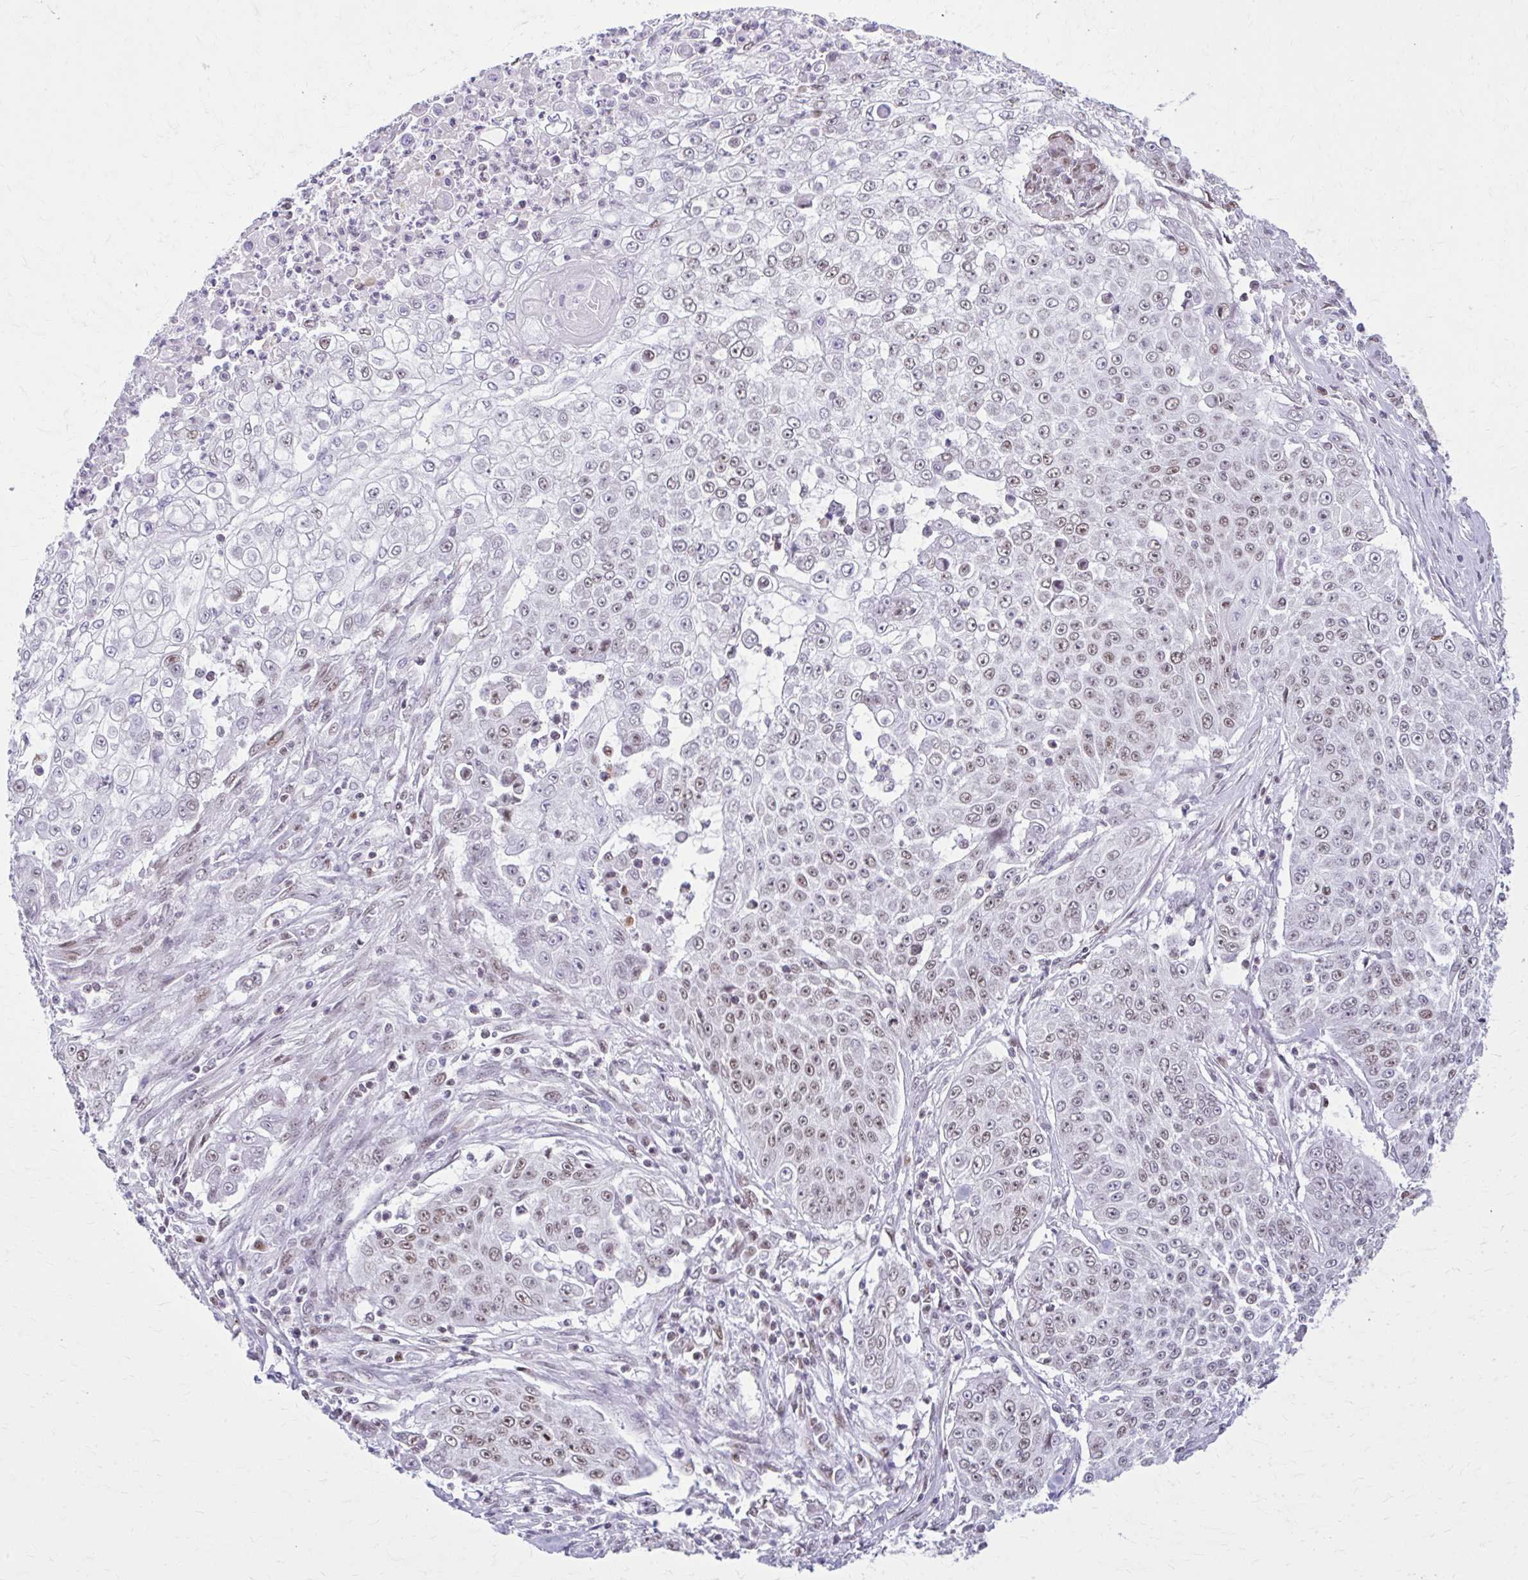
{"staining": {"intensity": "moderate", "quantity": "25%-75%", "location": "nuclear"}, "tissue": "skin cancer", "cell_type": "Tumor cells", "image_type": "cancer", "snomed": [{"axis": "morphology", "description": "Squamous cell carcinoma, NOS"}, {"axis": "topography", "description": "Skin"}], "caption": "Protein staining of skin cancer (squamous cell carcinoma) tissue exhibits moderate nuclear expression in approximately 25%-75% of tumor cells.", "gene": "PABIR1", "patient": {"sex": "male", "age": 24}}